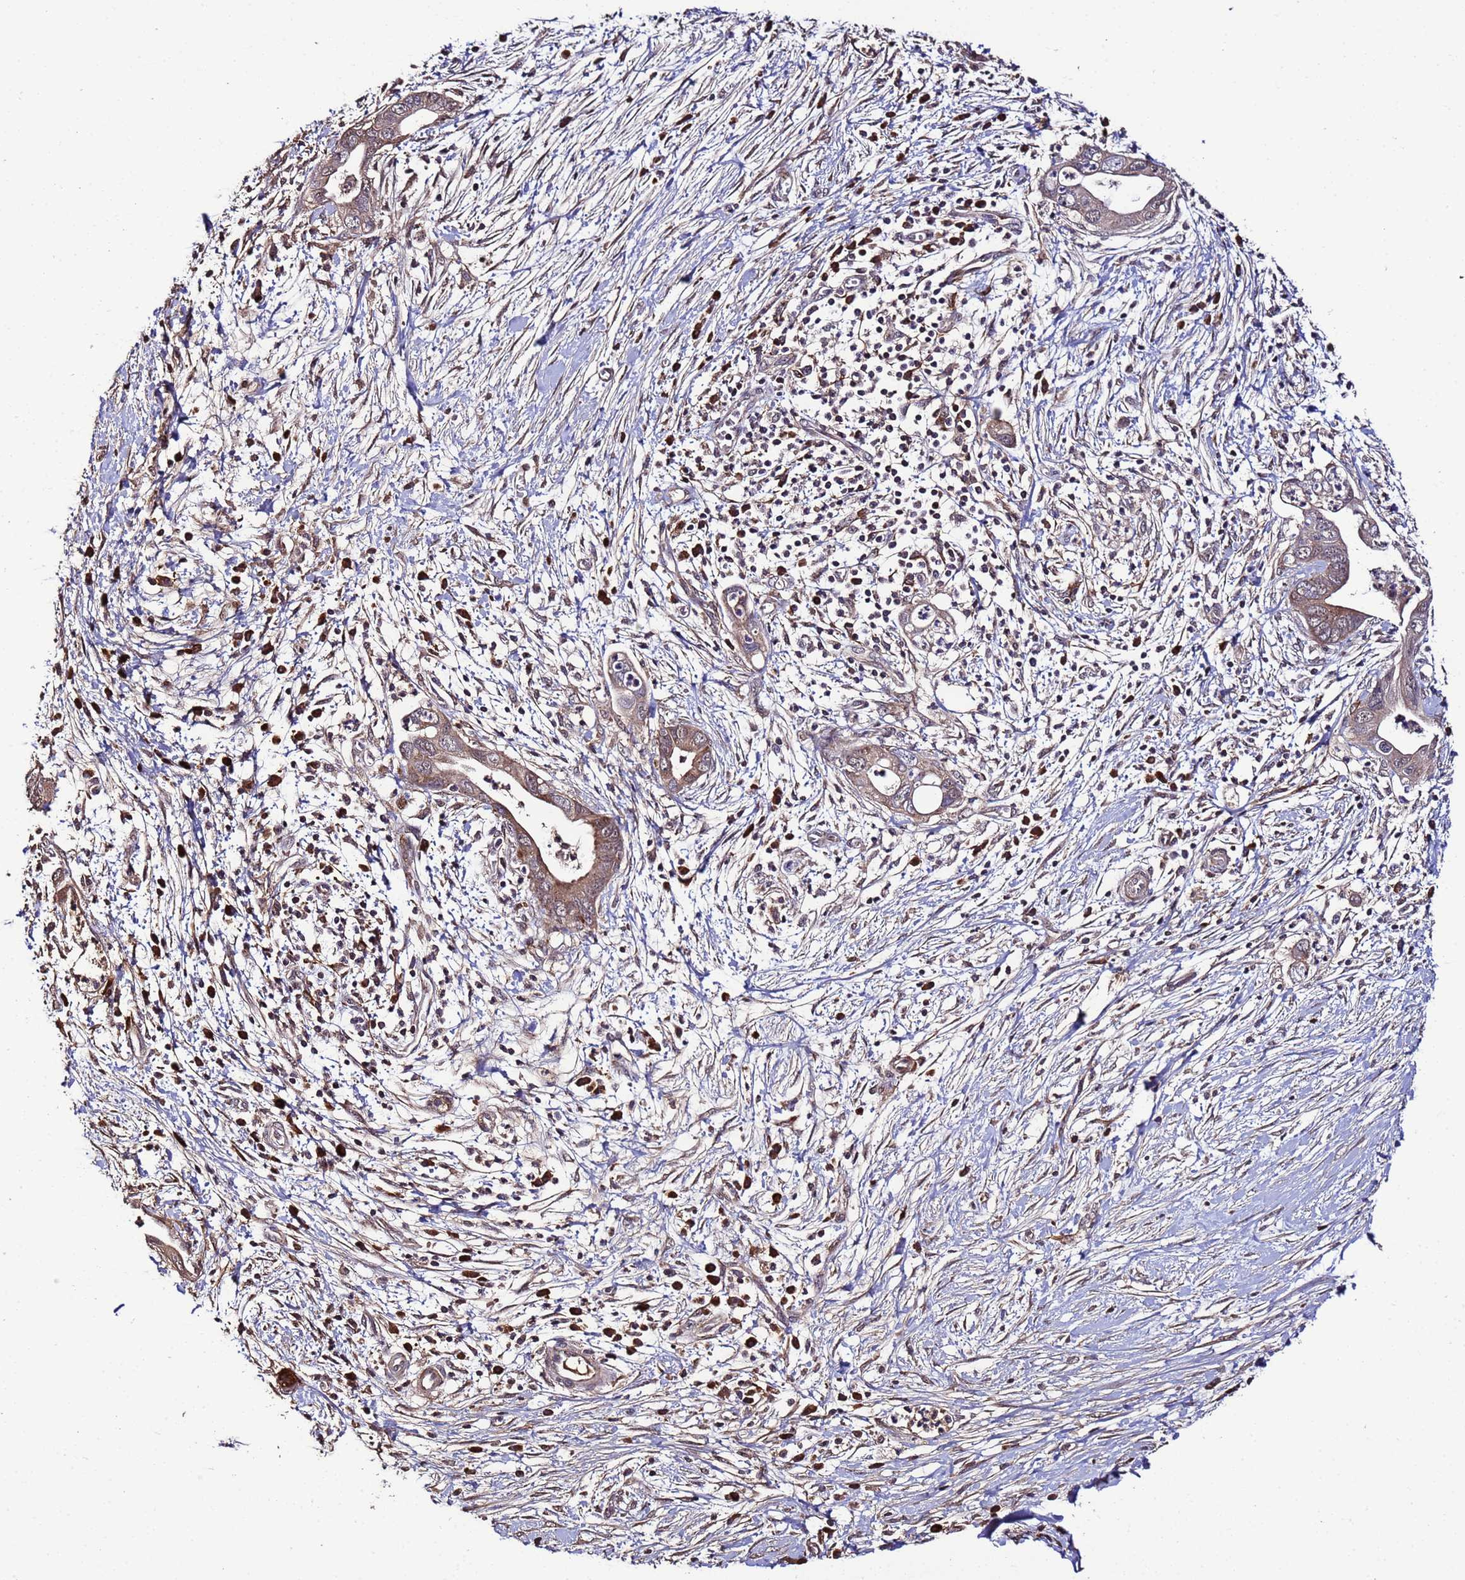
{"staining": {"intensity": "moderate", "quantity": "25%-75%", "location": "cytoplasmic/membranous"}, "tissue": "pancreatic cancer", "cell_type": "Tumor cells", "image_type": "cancer", "snomed": [{"axis": "morphology", "description": "Adenocarcinoma, NOS"}, {"axis": "topography", "description": "Pancreas"}], "caption": "The histopathology image shows a brown stain indicating the presence of a protein in the cytoplasmic/membranous of tumor cells in pancreatic cancer (adenocarcinoma).", "gene": "WNK4", "patient": {"sex": "male", "age": 75}}